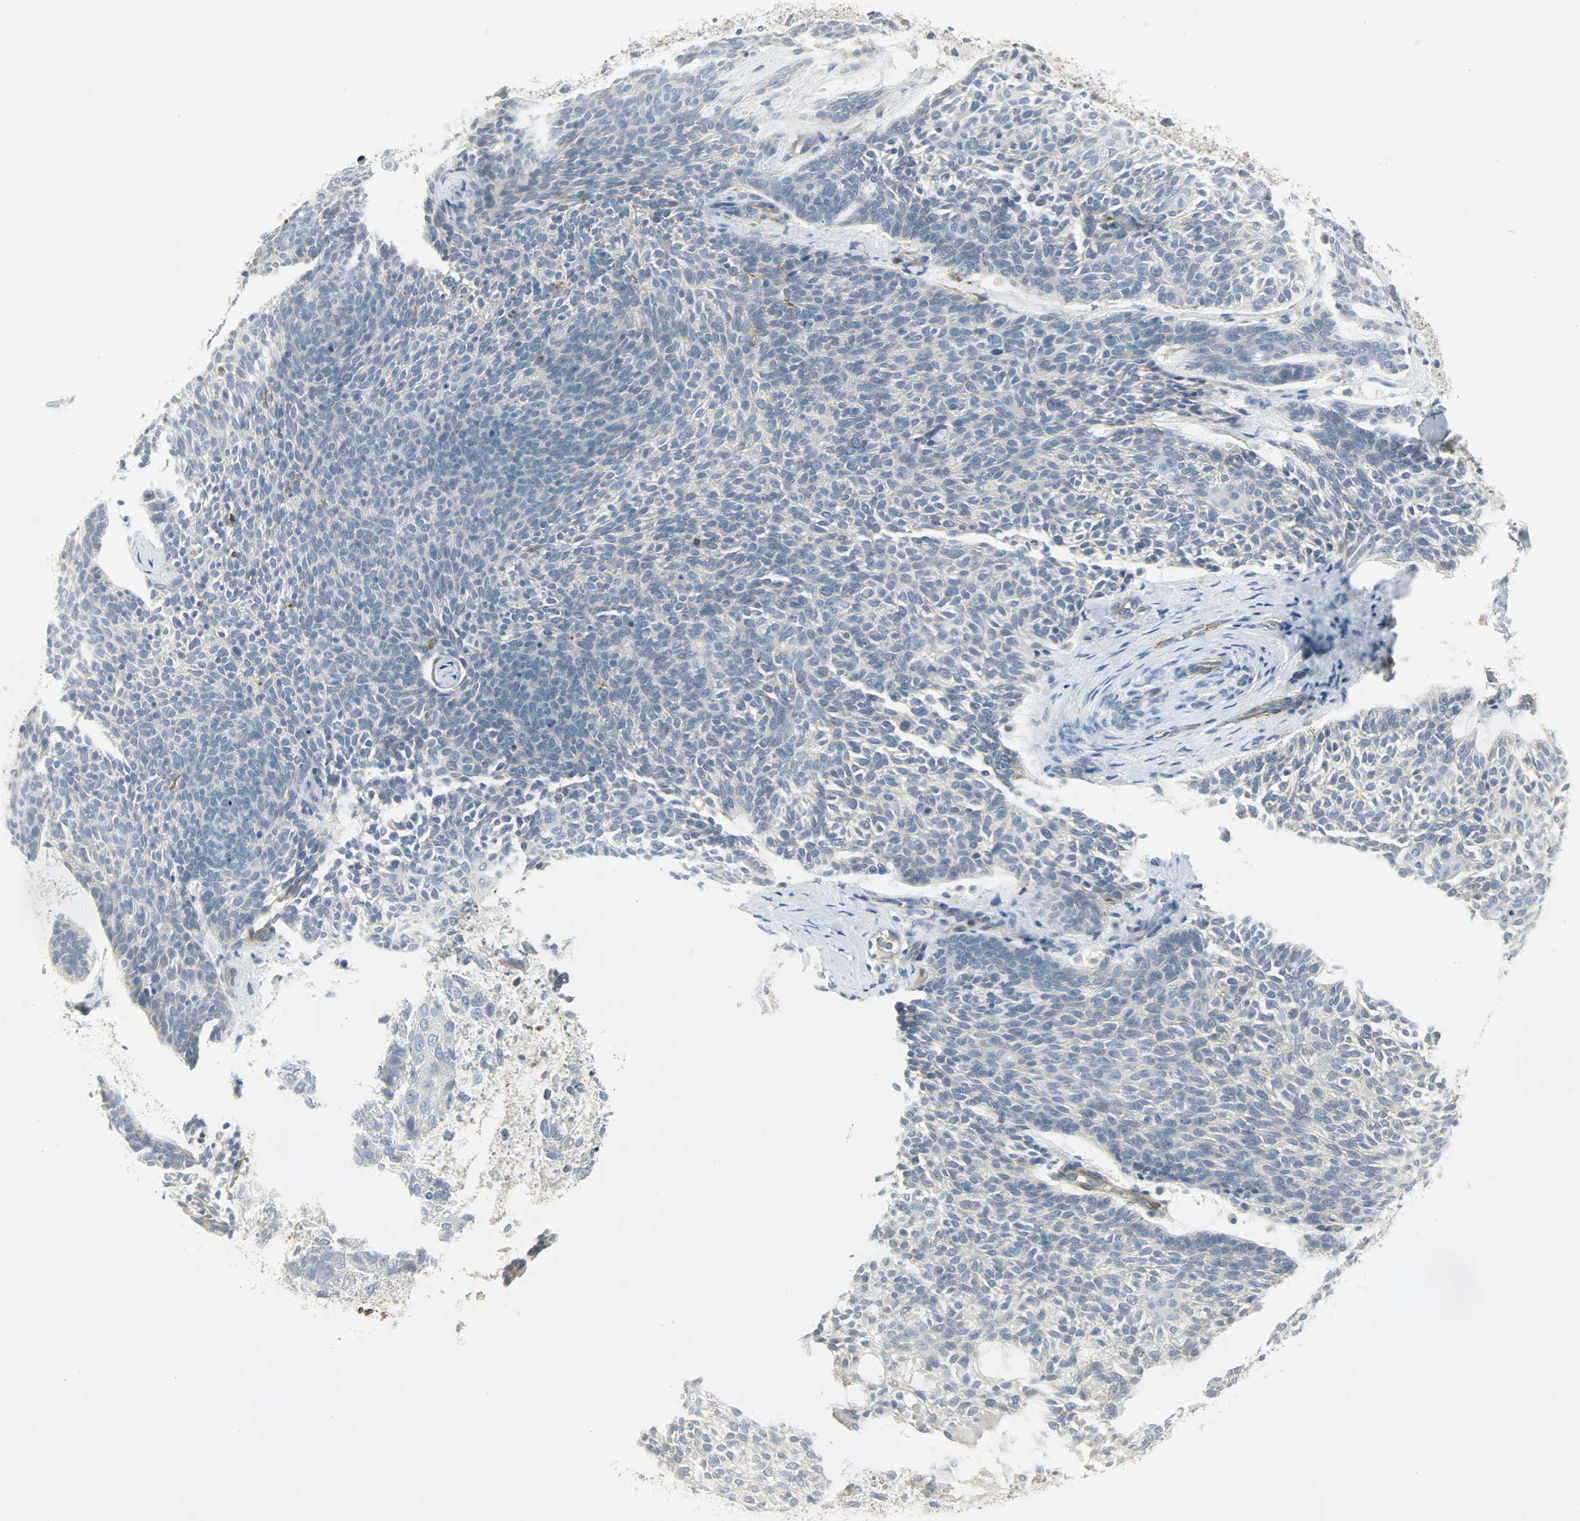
{"staining": {"intensity": "negative", "quantity": "none", "location": "none"}, "tissue": "skin cancer", "cell_type": "Tumor cells", "image_type": "cancer", "snomed": [{"axis": "morphology", "description": "Normal tissue, NOS"}, {"axis": "morphology", "description": "Basal cell carcinoma"}, {"axis": "topography", "description": "Skin"}], "caption": "Tumor cells show no significant protein positivity in basal cell carcinoma (skin). (DAB (3,3'-diaminobenzidine) IHC visualized using brightfield microscopy, high magnification).", "gene": "ENPEP", "patient": {"sex": "female", "age": 70}}